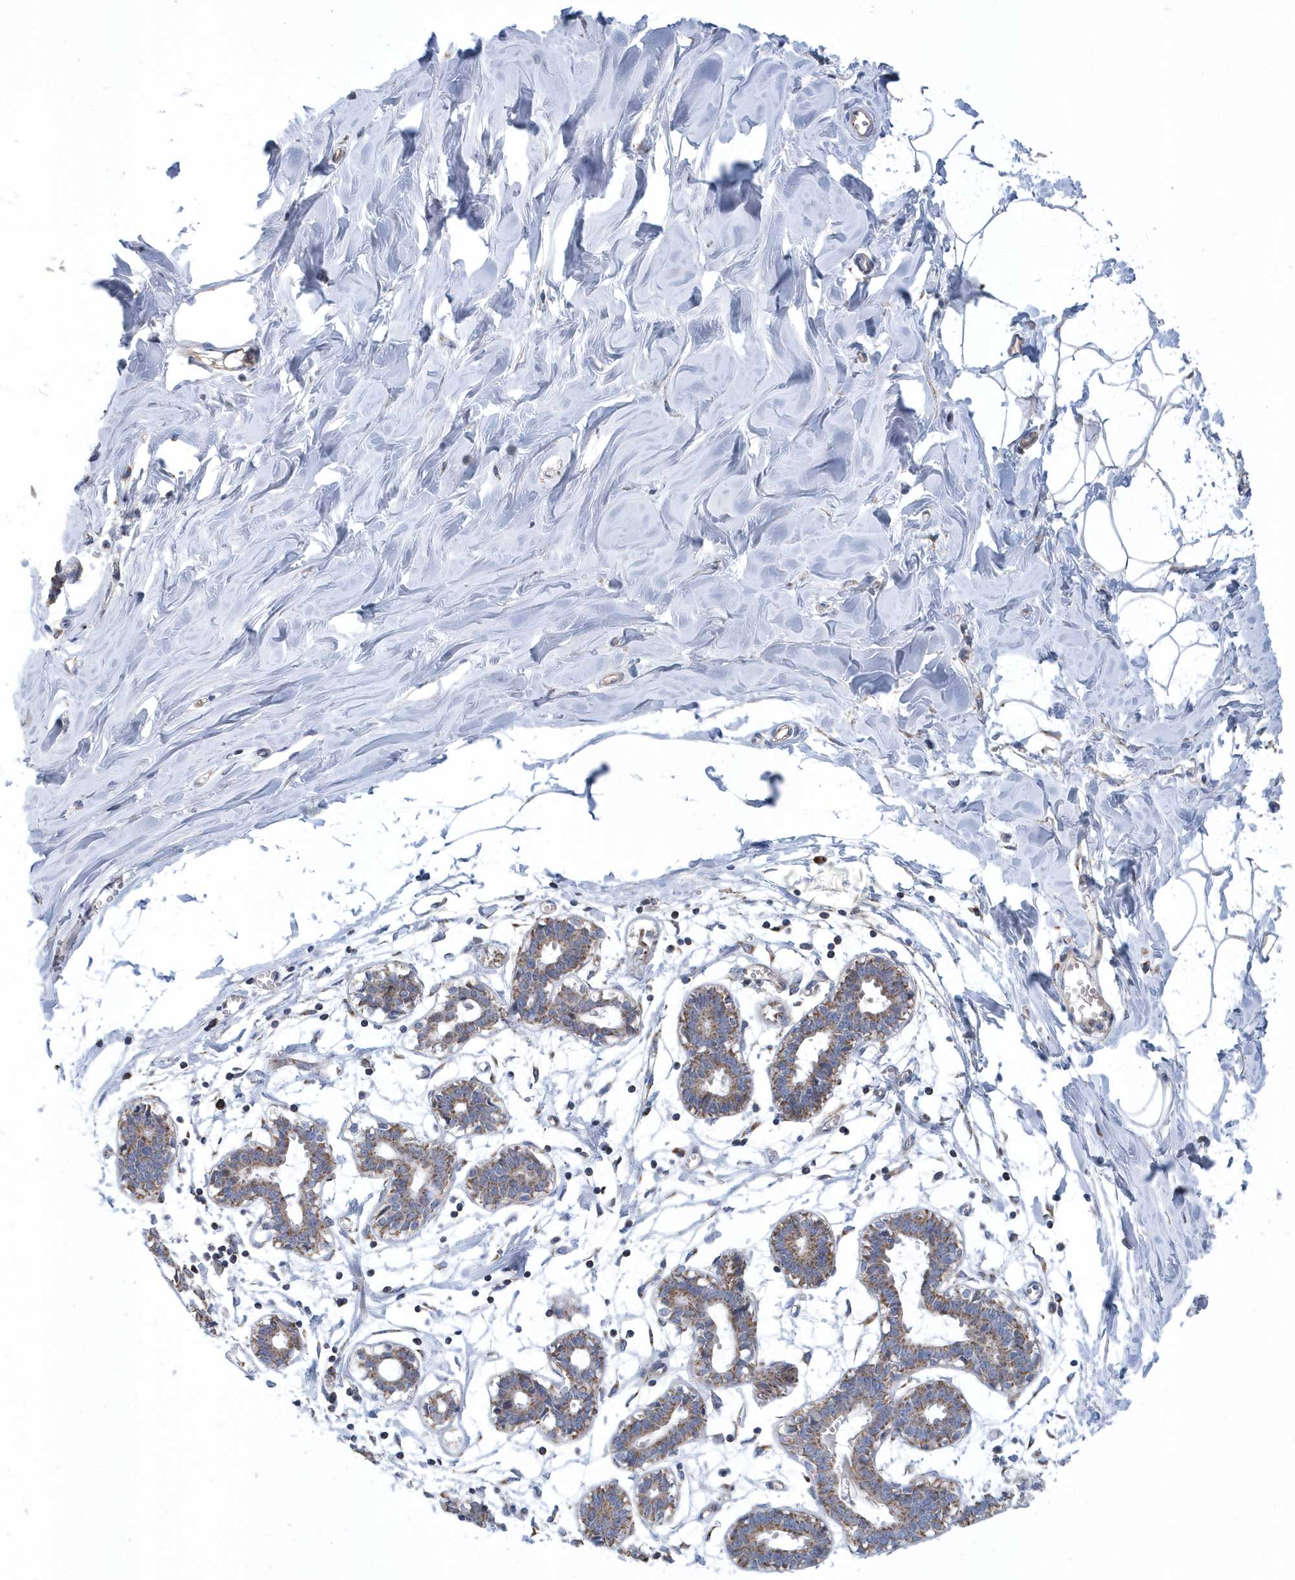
{"staining": {"intensity": "negative", "quantity": "none", "location": "none"}, "tissue": "breast", "cell_type": "Adipocytes", "image_type": "normal", "snomed": [{"axis": "morphology", "description": "Normal tissue, NOS"}, {"axis": "topography", "description": "Breast"}], "caption": "An image of breast stained for a protein shows no brown staining in adipocytes. The staining is performed using DAB (3,3'-diaminobenzidine) brown chromogen with nuclei counter-stained in using hematoxylin.", "gene": "VWA5B2", "patient": {"sex": "female", "age": 27}}